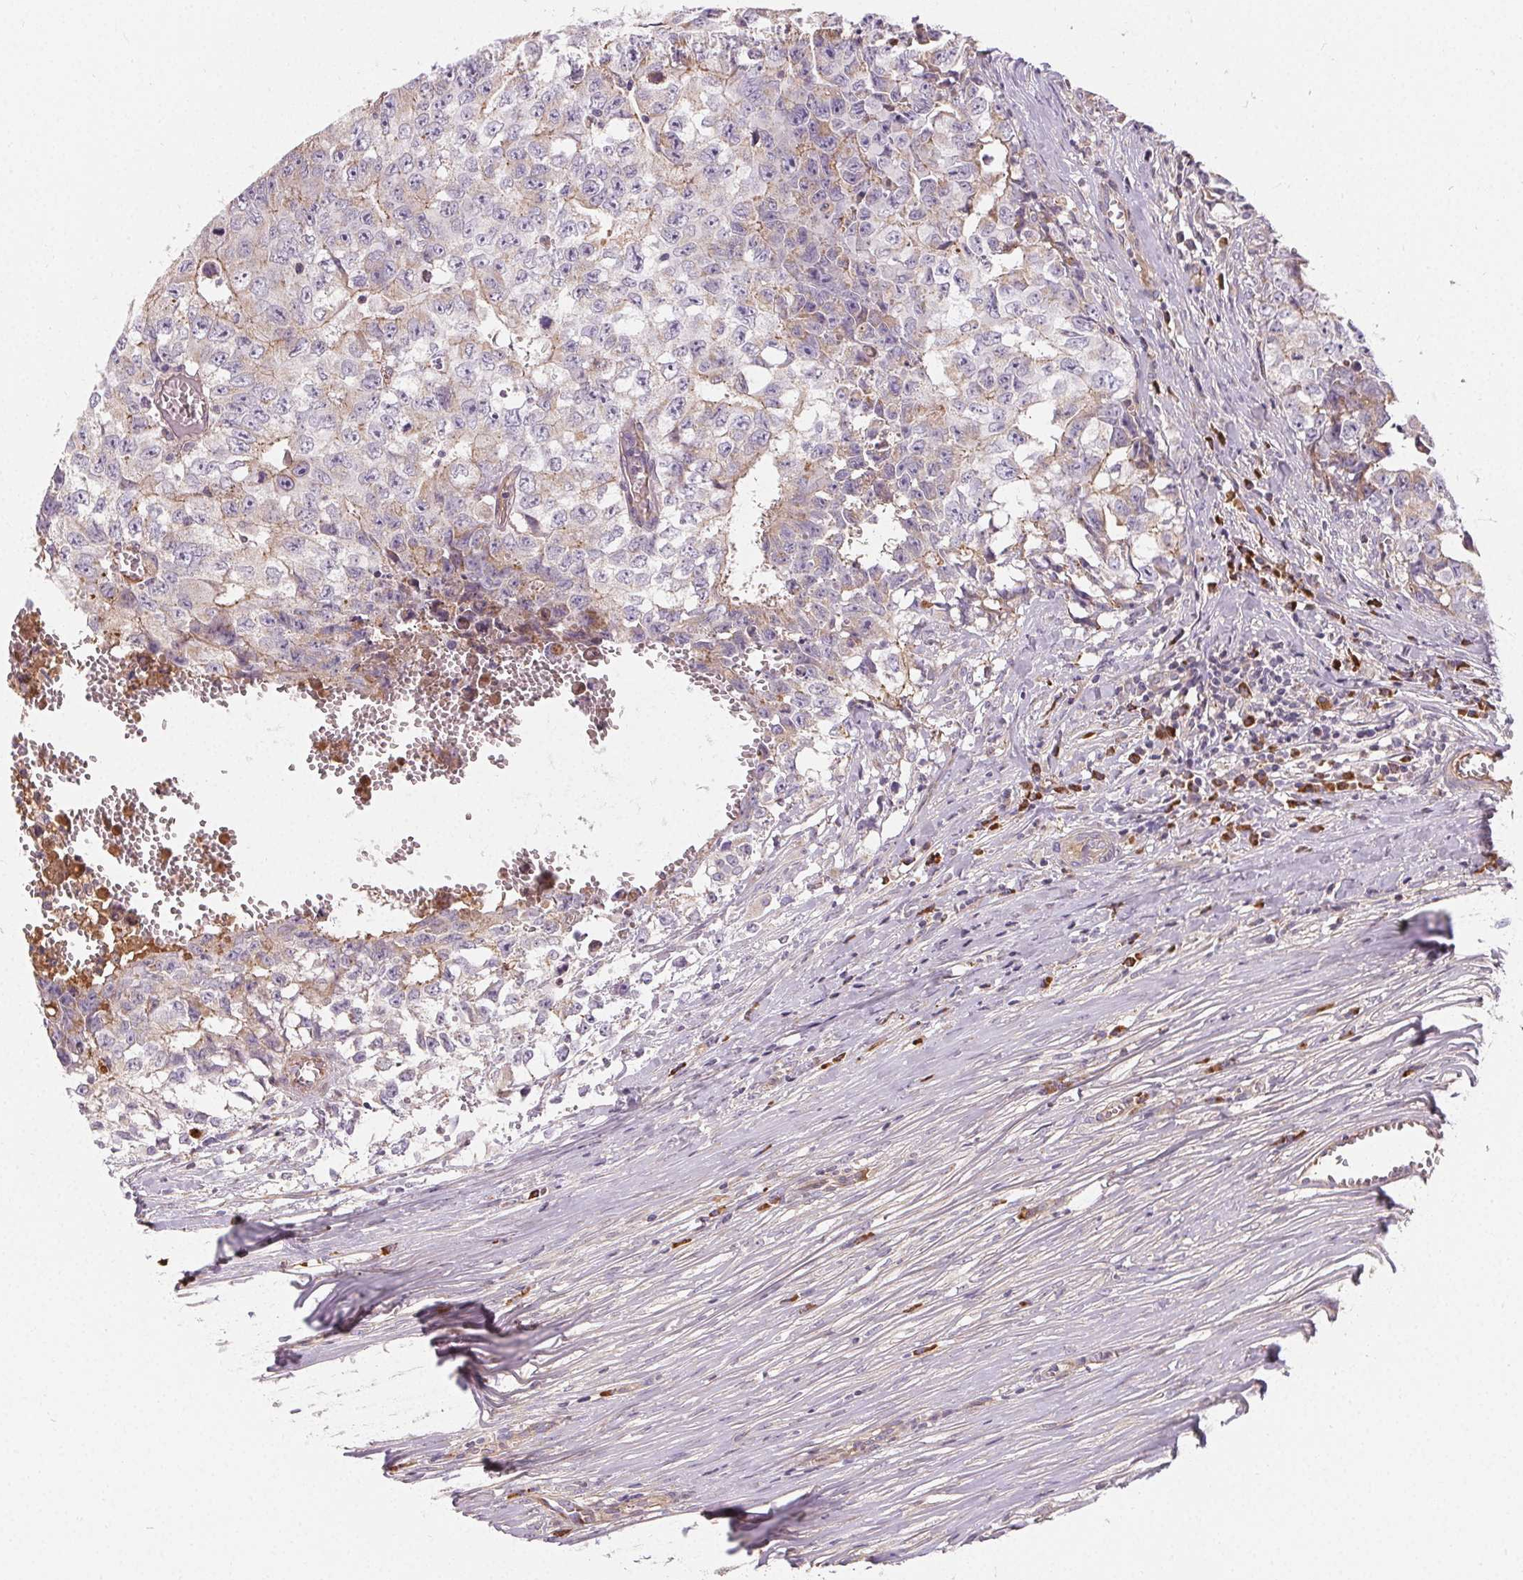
{"staining": {"intensity": "negative", "quantity": "none", "location": "none"}, "tissue": "testis cancer", "cell_type": "Tumor cells", "image_type": "cancer", "snomed": [{"axis": "morphology", "description": "Carcinoma, Embryonal, NOS"}, {"axis": "morphology", "description": "Teratoma, malignant, NOS"}, {"axis": "topography", "description": "Testis"}], "caption": "The image demonstrates no staining of tumor cells in testis cancer. (DAB IHC with hematoxylin counter stain).", "gene": "APLP1", "patient": {"sex": "male", "age": 24}}